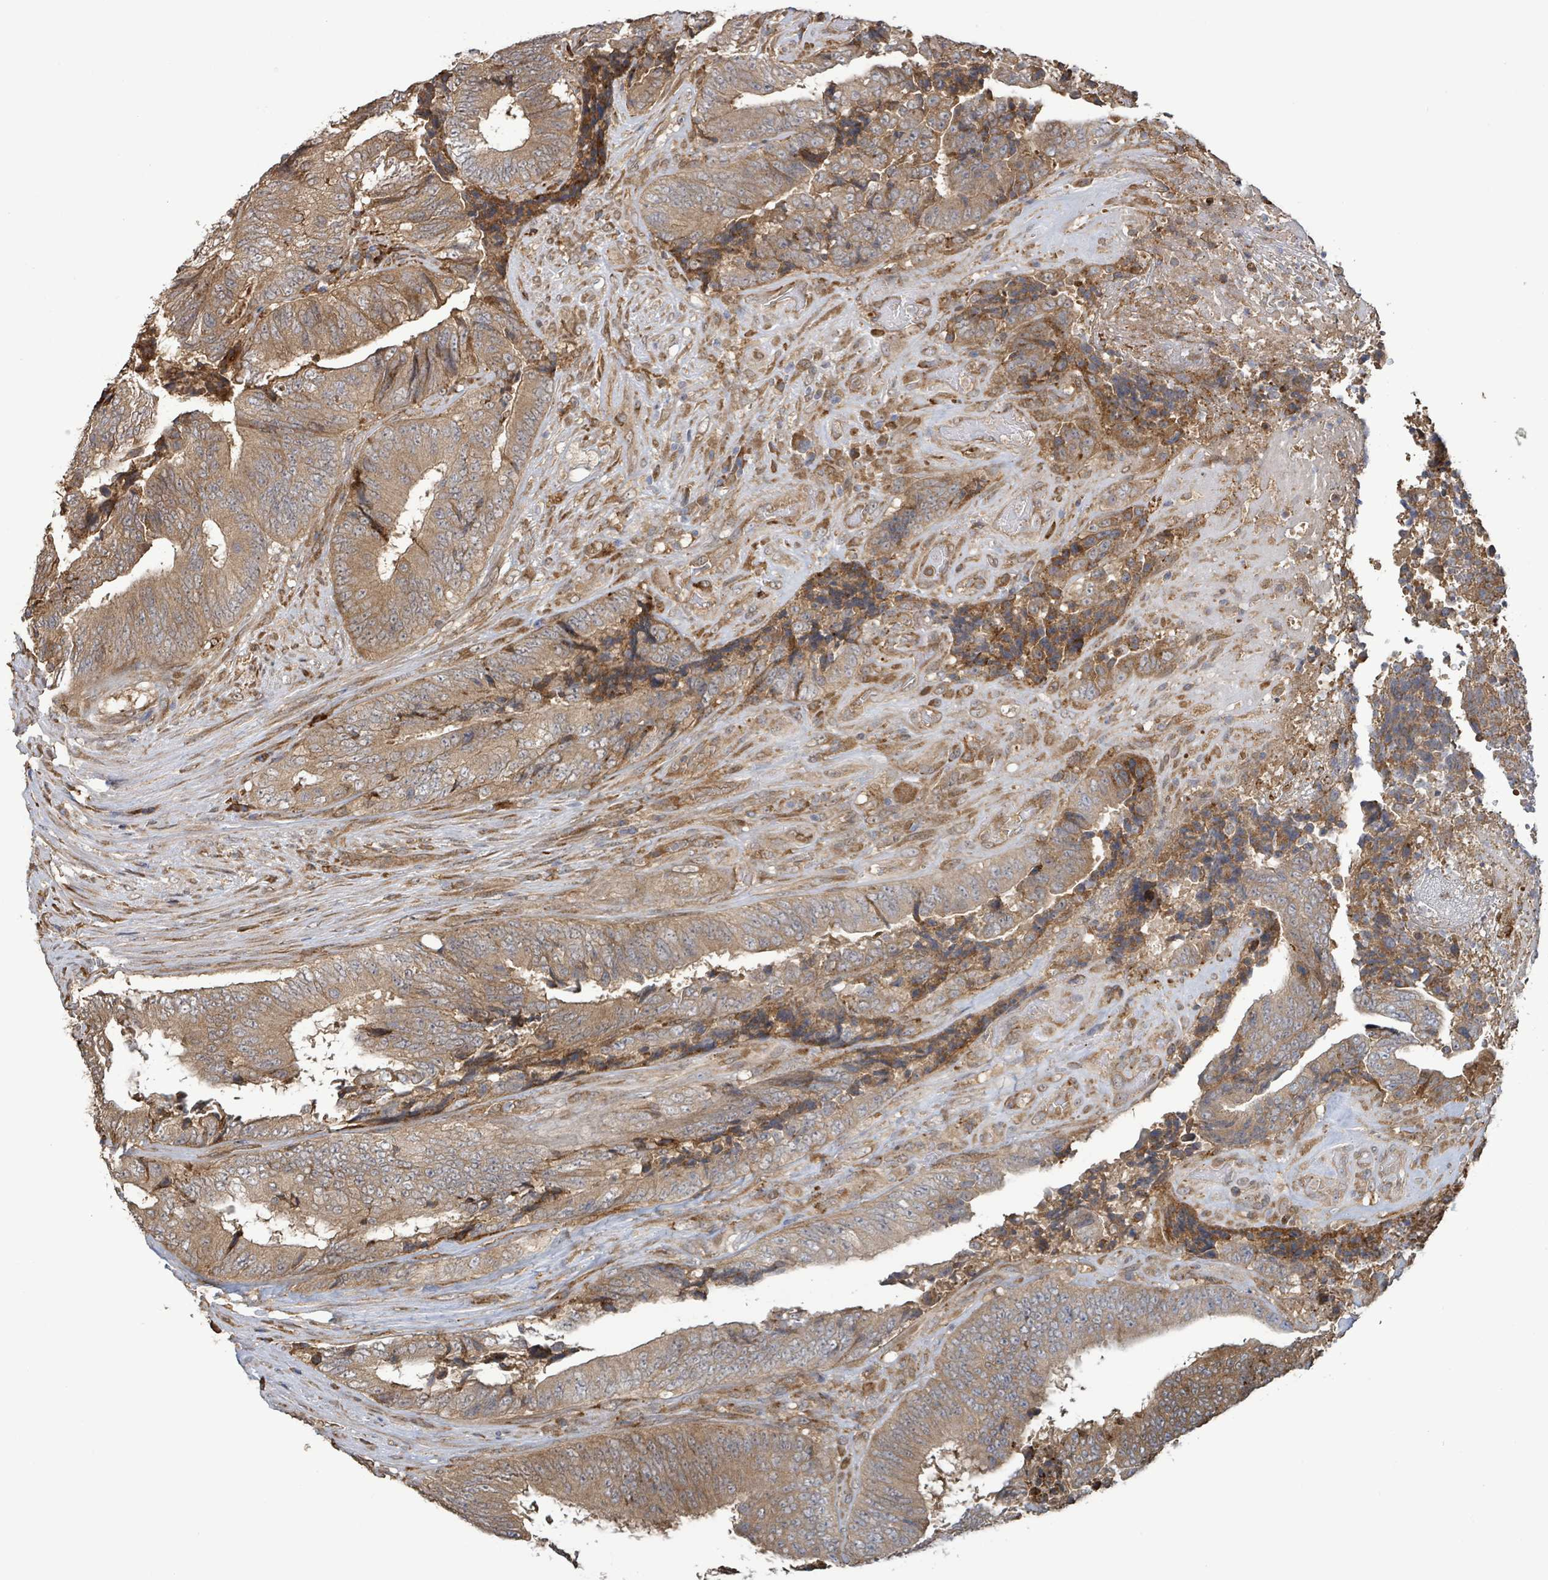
{"staining": {"intensity": "moderate", "quantity": ">75%", "location": "cytoplasmic/membranous"}, "tissue": "colorectal cancer", "cell_type": "Tumor cells", "image_type": "cancer", "snomed": [{"axis": "morphology", "description": "Adenocarcinoma, NOS"}, {"axis": "topography", "description": "Rectum"}], "caption": "This is an image of IHC staining of adenocarcinoma (colorectal), which shows moderate positivity in the cytoplasmic/membranous of tumor cells.", "gene": "ARPIN", "patient": {"sex": "male", "age": 72}}